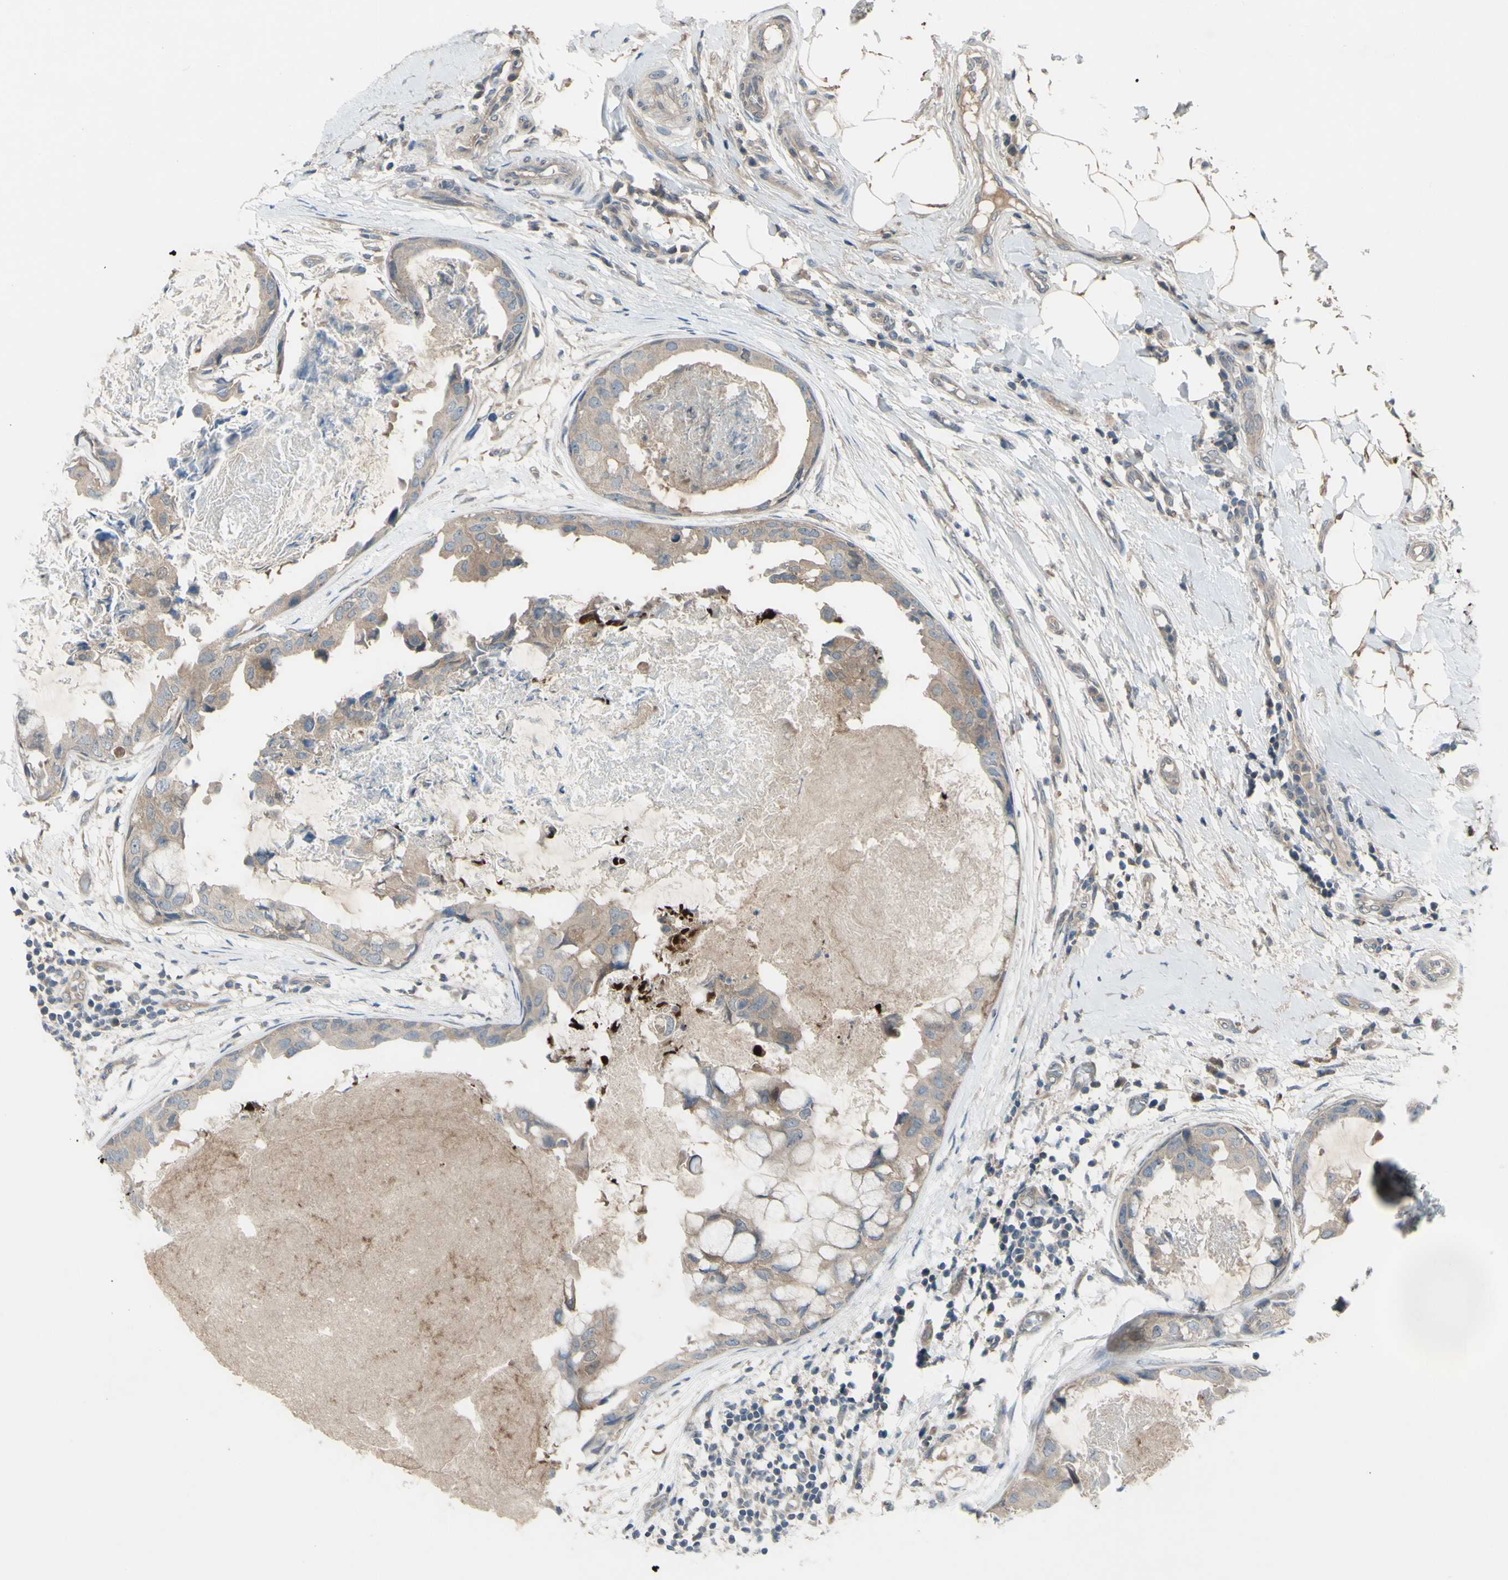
{"staining": {"intensity": "weak", "quantity": ">75%", "location": "cytoplasmic/membranous"}, "tissue": "breast cancer", "cell_type": "Tumor cells", "image_type": "cancer", "snomed": [{"axis": "morphology", "description": "Duct carcinoma"}, {"axis": "topography", "description": "Breast"}], "caption": "Breast invasive ductal carcinoma was stained to show a protein in brown. There is low levels of weak cytoplasmic/membranous staining in about >75% of tumor cells.", "gene": "AFP", "patient": {"sex": "female", "age": 40}}